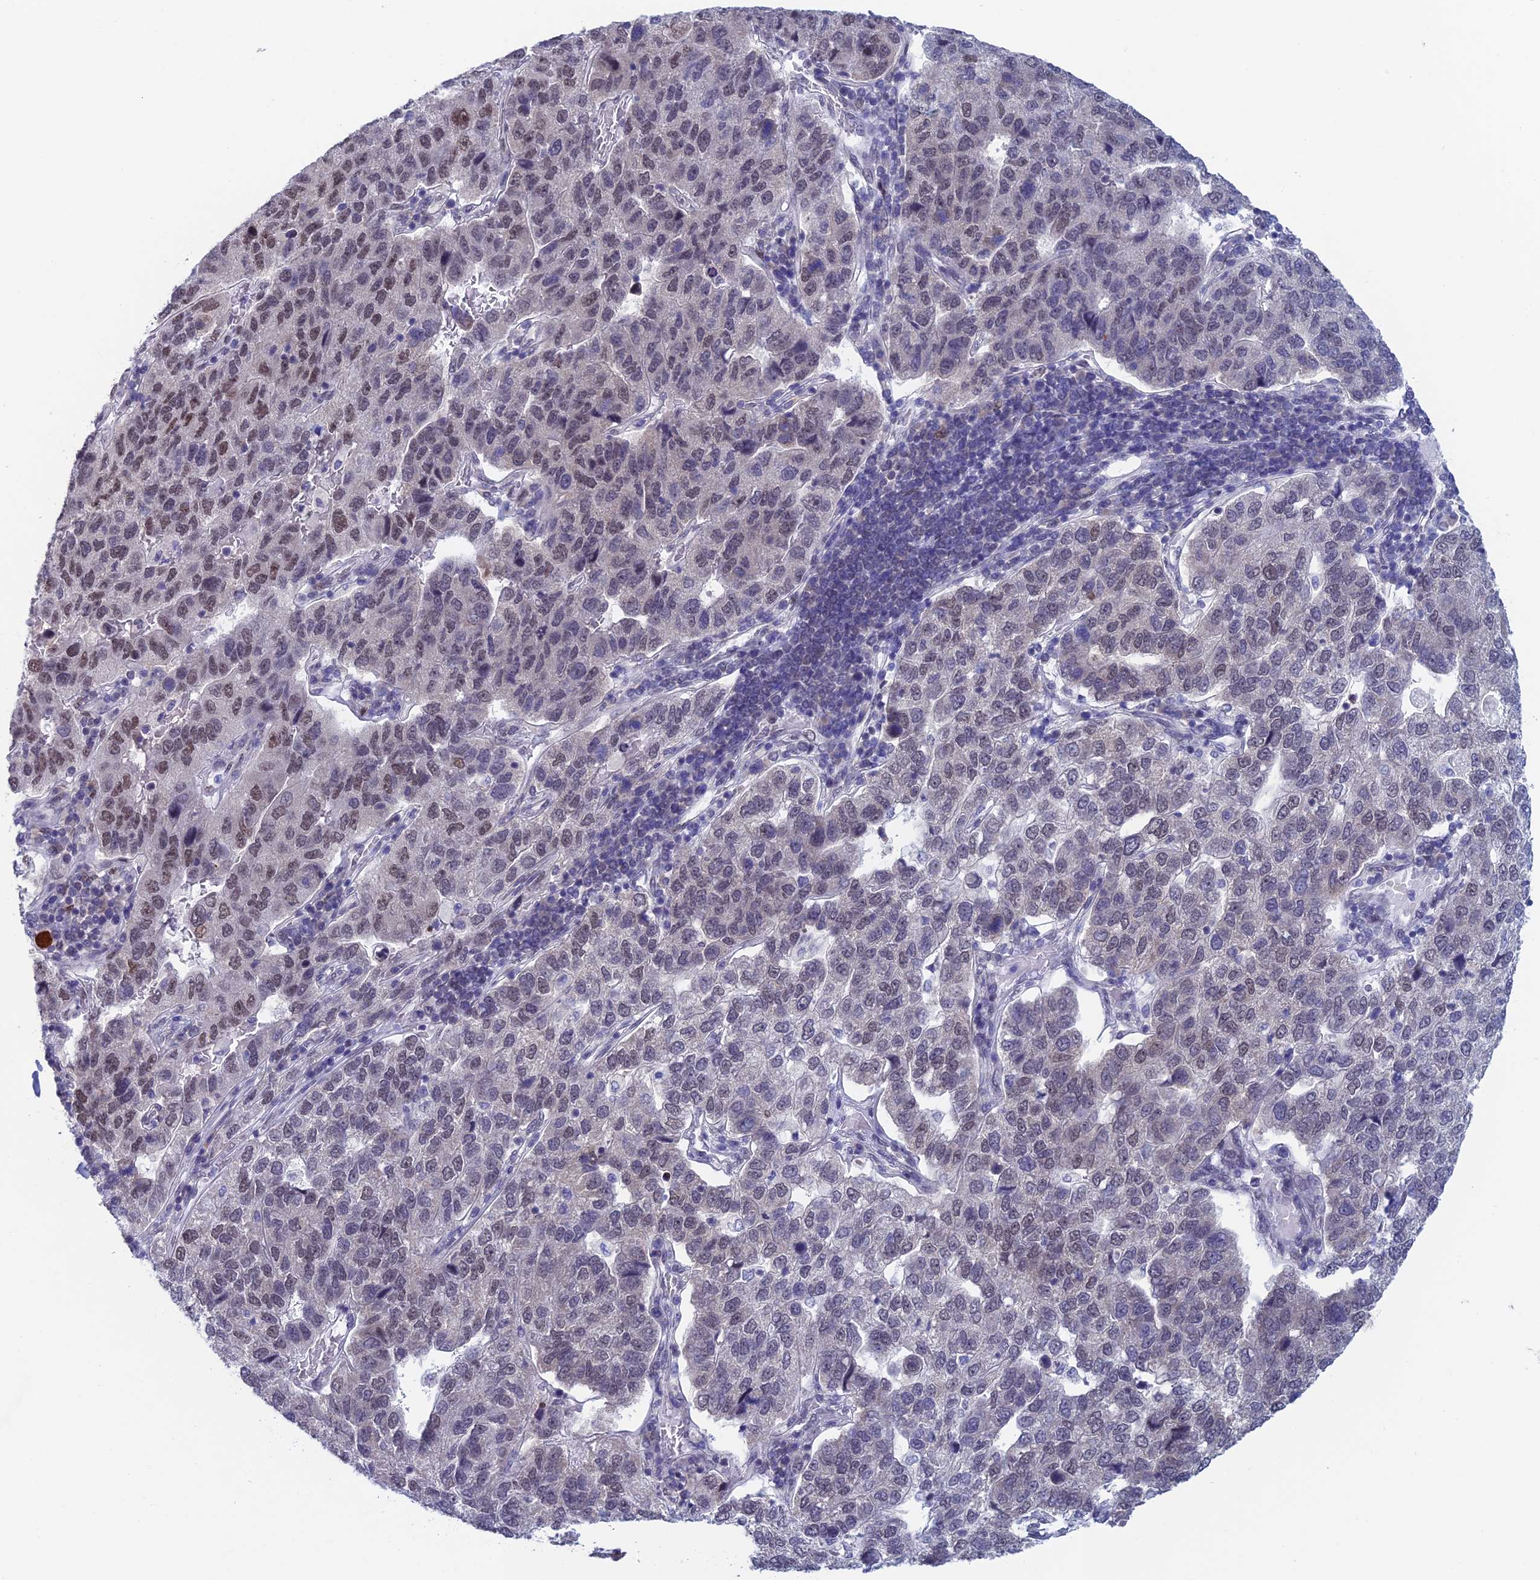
{"staining": {"intensity": "moderate", "quantity": "<25%", "location": "nuclear"}, "tissue": "pancreatic cancer", "cell_type": "Tumor cells", "image_type": "cancer", "snomed": [{"axis": "morphology", "description": "Adenocarcinoma, NOS"}, {"axis": "topography", "description": "Pancreas"}], "caption": "Adenocarcinoma (pancreatic) stained with DAB IHC demonstrates low levels of moderate nuclear staining in approximately <25% of tumor cells. Nuclei are stained in blue.", "gene": "NABP2", "patient": {"sex": "female", "age": 61}}